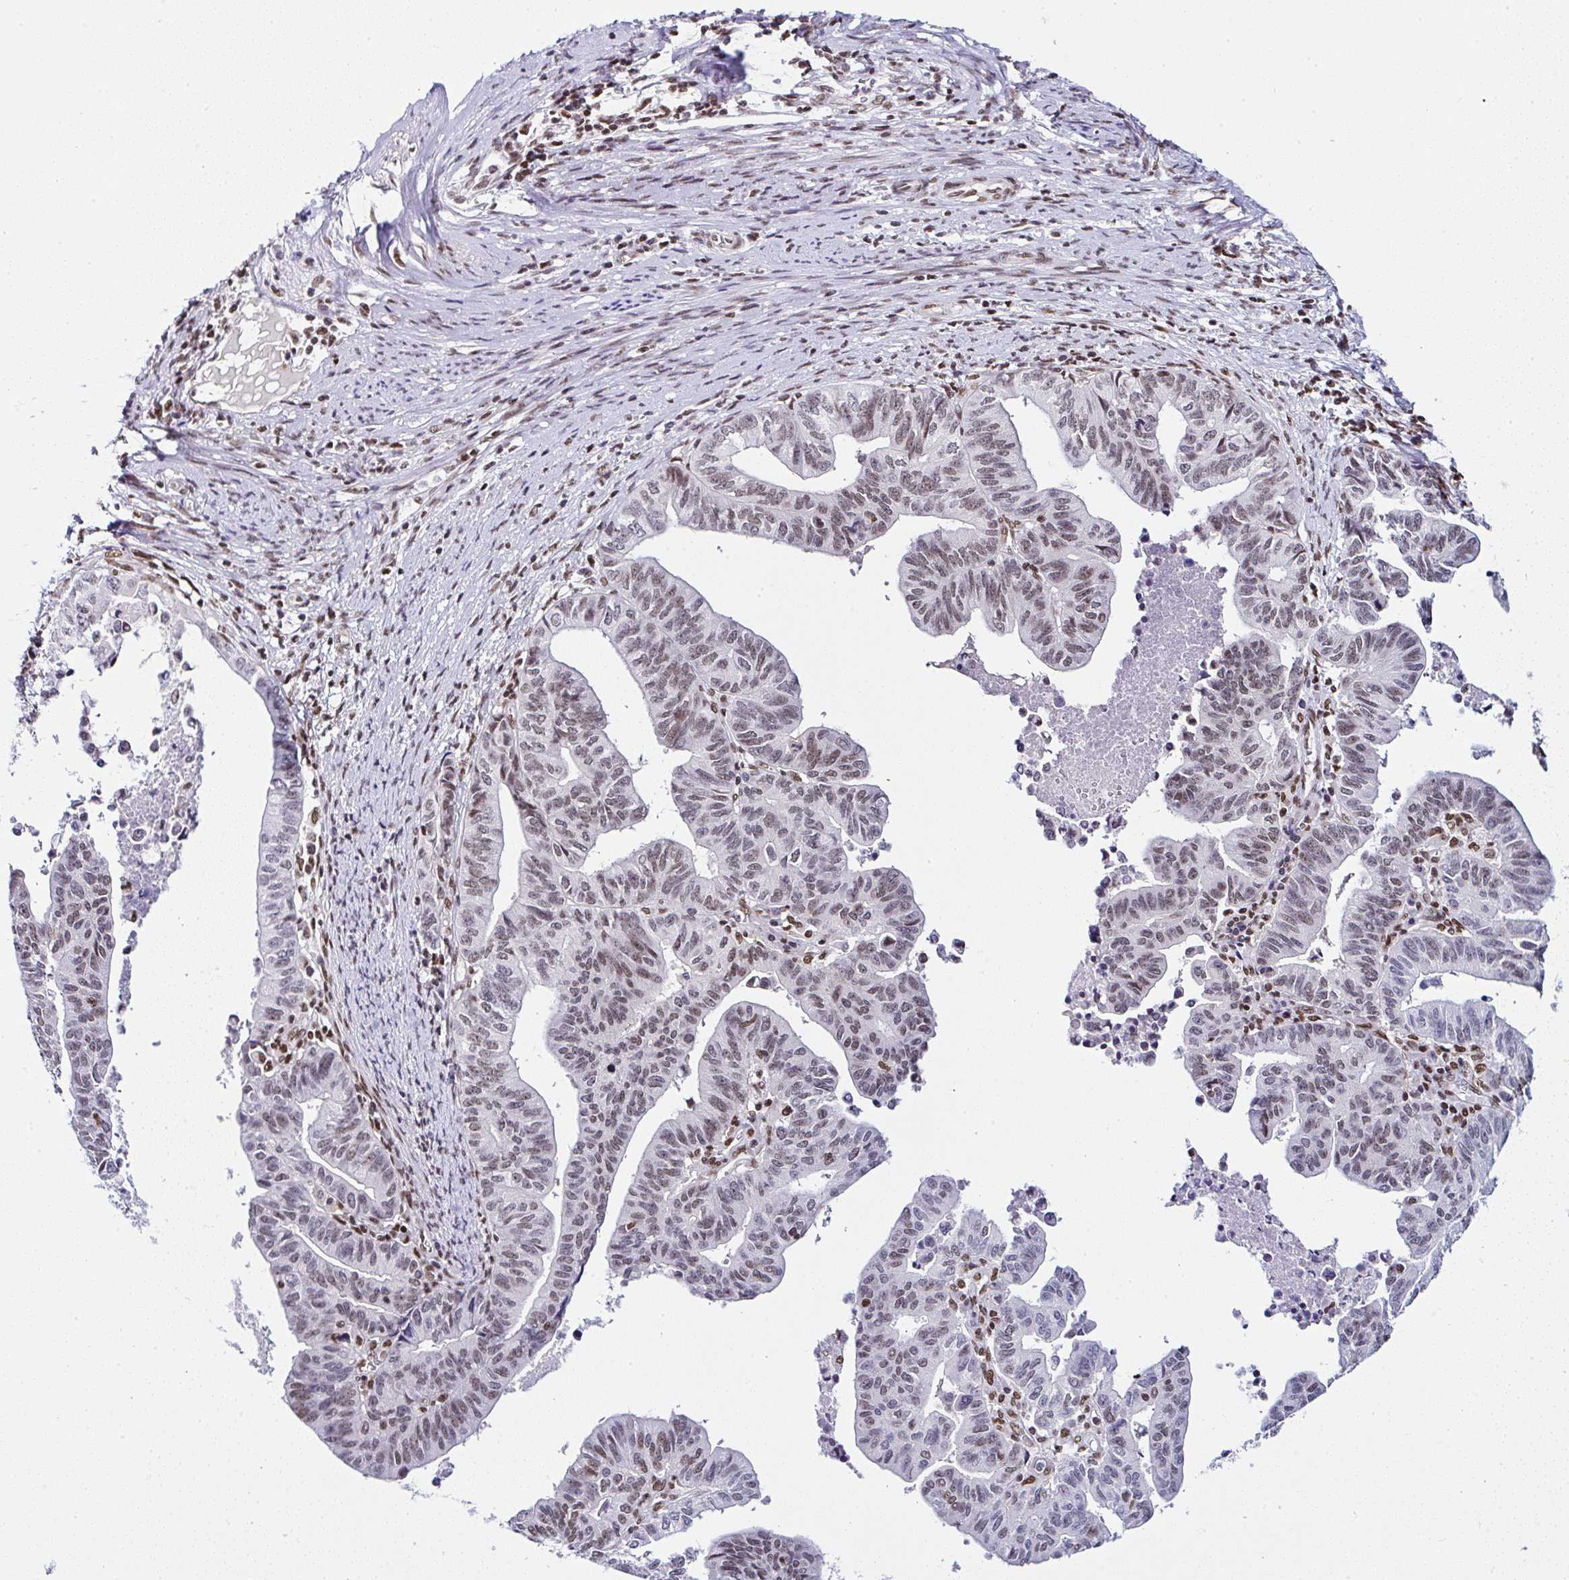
{"staining": {"intensity": "moderate", "quantity": "25%-75%", "location": "nuclear"}, "tissue": "endometrial cancer", "cell_type": "Tumor cells", "image_type": "cancer", "snomed": [{"axis": "morphology", "description": "Adenocarcinoma, NOS"}, {"axis": "topography", "description": "Endometrium"}], "caption": "Immunohistochemical staining of human endometrial adenocarcinoma demonstrates medium levels of moderate nuclear expression in approximately 25%-75% of tumor cells.", "gene": "DR1", "patient": {"sex": "female", "age": 65}}